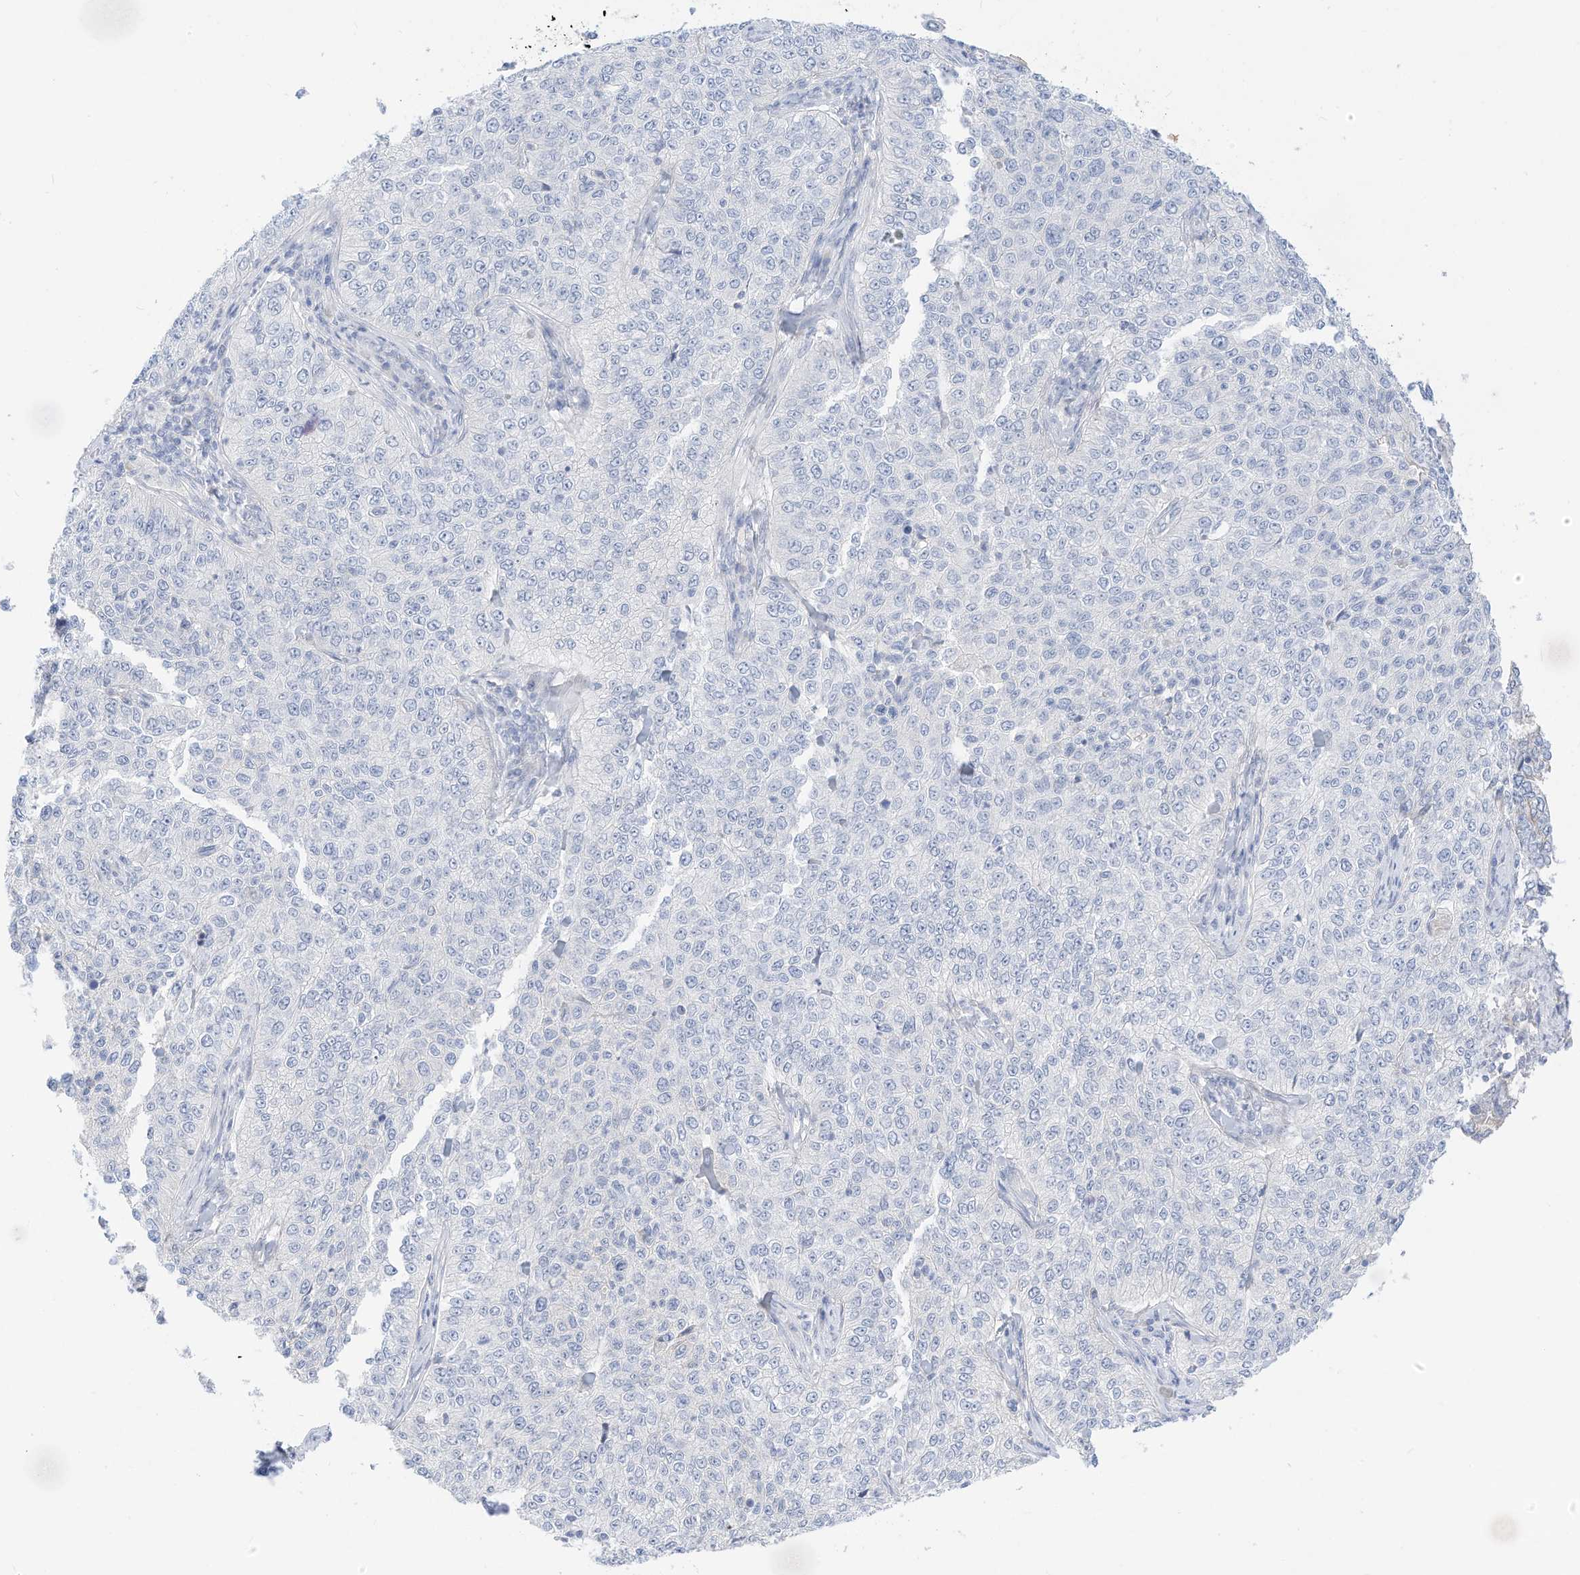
{"staining": {"intensity": "negative", "quantity": "none", "location": "none"}, "tissue": "cervical cancer", "cell_type": "Tumor cells", "image_type": "cancer", "snomed": [{"axis": "morphology", "description": "Squamous cell carcinoma, NOS"}, {"axis": "topography", "description": "Cervix"}], "caption": "Immunohistochemistry (IHC) photomicrograph of neoplastic tissue: squamous cell carcinoma (cervical) stained with DAB (3,3'-diaminobenzidine) displays no significant protein staining in tumor cells.", "gene": "SPOCD1", "patient": {"sex": "female", "age": 35}}